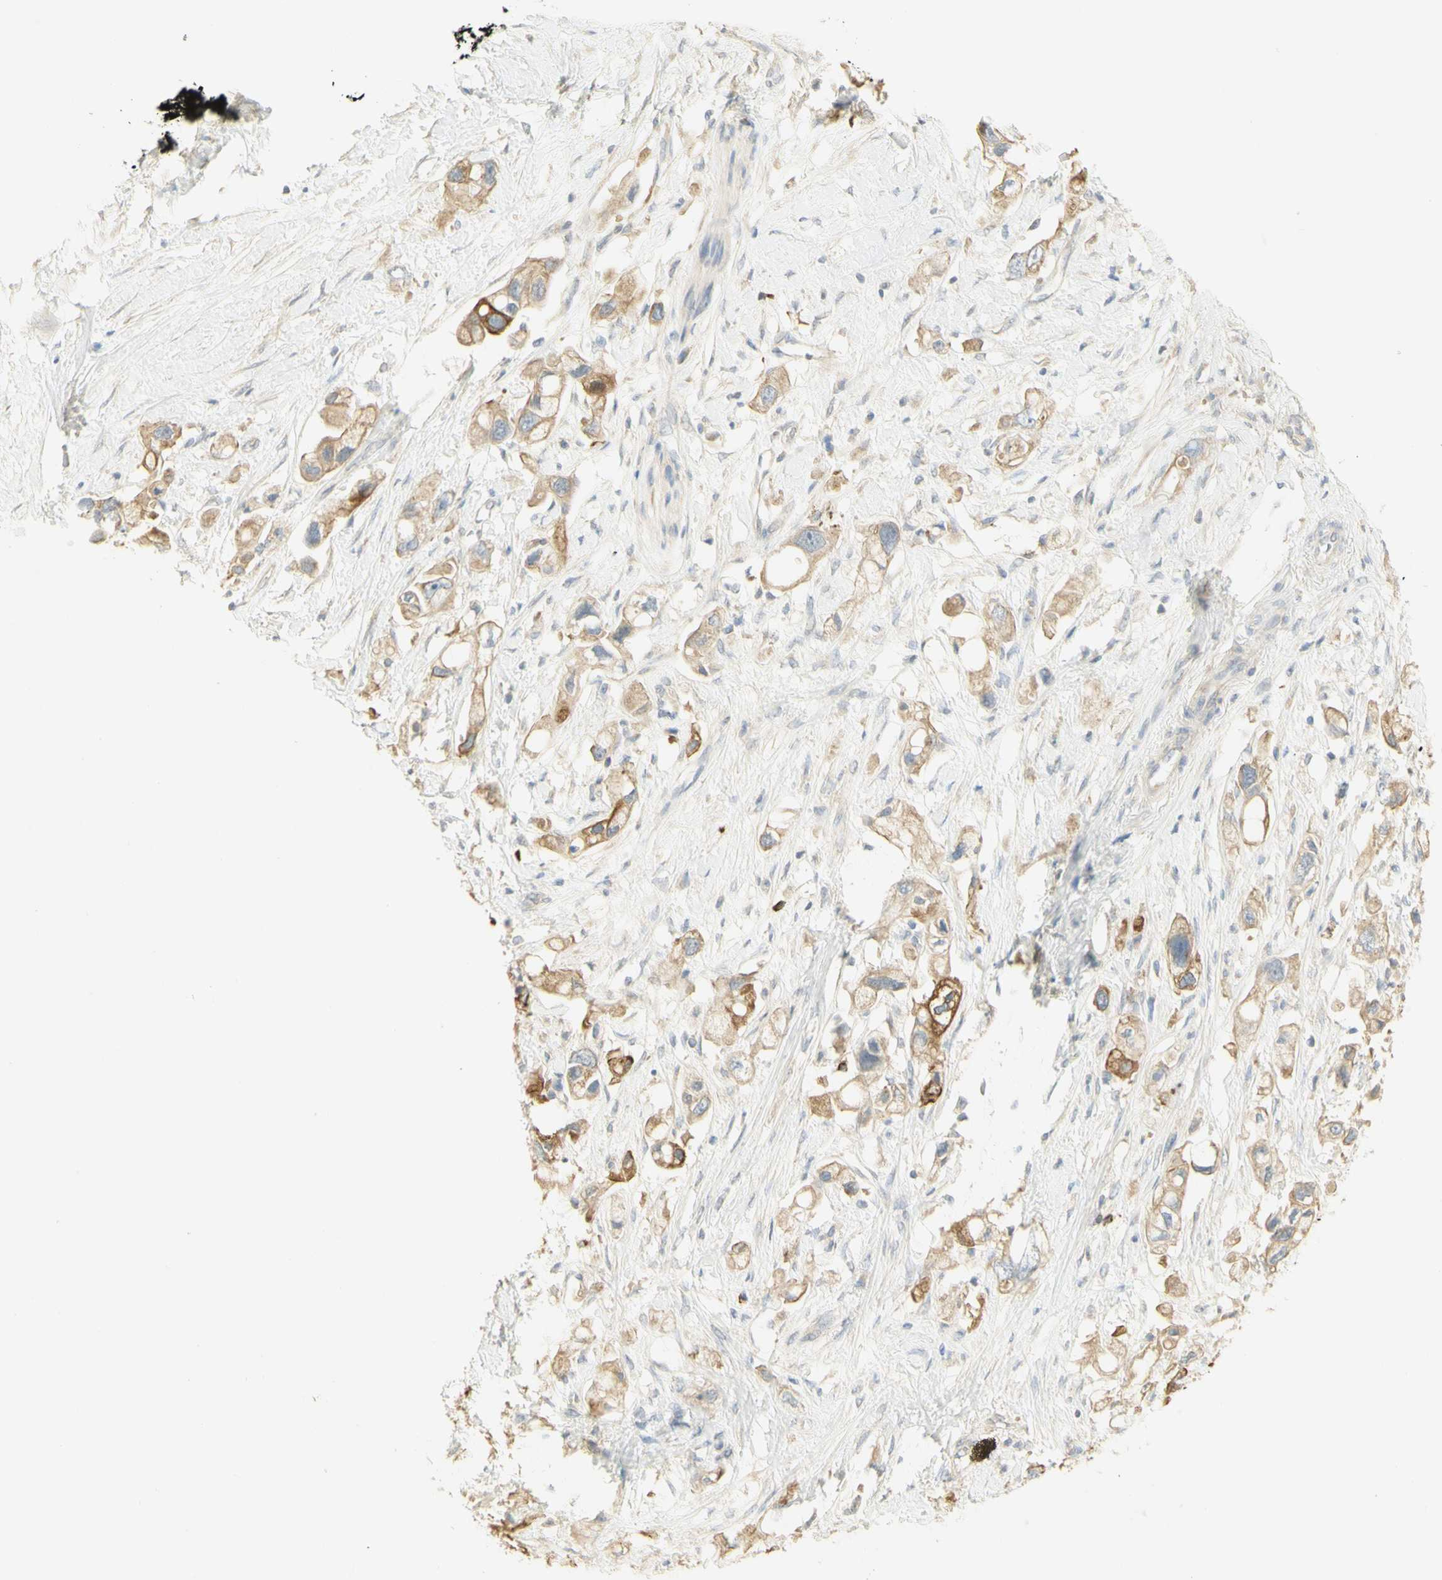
{"staining": {"intensity": "moderate", "quantity": ">75%", "location": "cytoplasmic/membranous"}, "tissue": "pancreatic cancer", "cell_type": "Tumor cells", "image_type": "cancer", "snomed": [{"axis": "morphology", "description": "Adenocarcinoma, NOS"}, {"axis": "topography", "description": "Pancreas"}], "caption": "IHC photomicrograph of human adenocarcinoma (pancreatic) stained for a protein (brown), which shows medium levels of moderate cytoplasmic/membranous expression in about >75% of tumor cells.", "gene": "KIF11", "patient": {"sex": "female", "age": 56}}